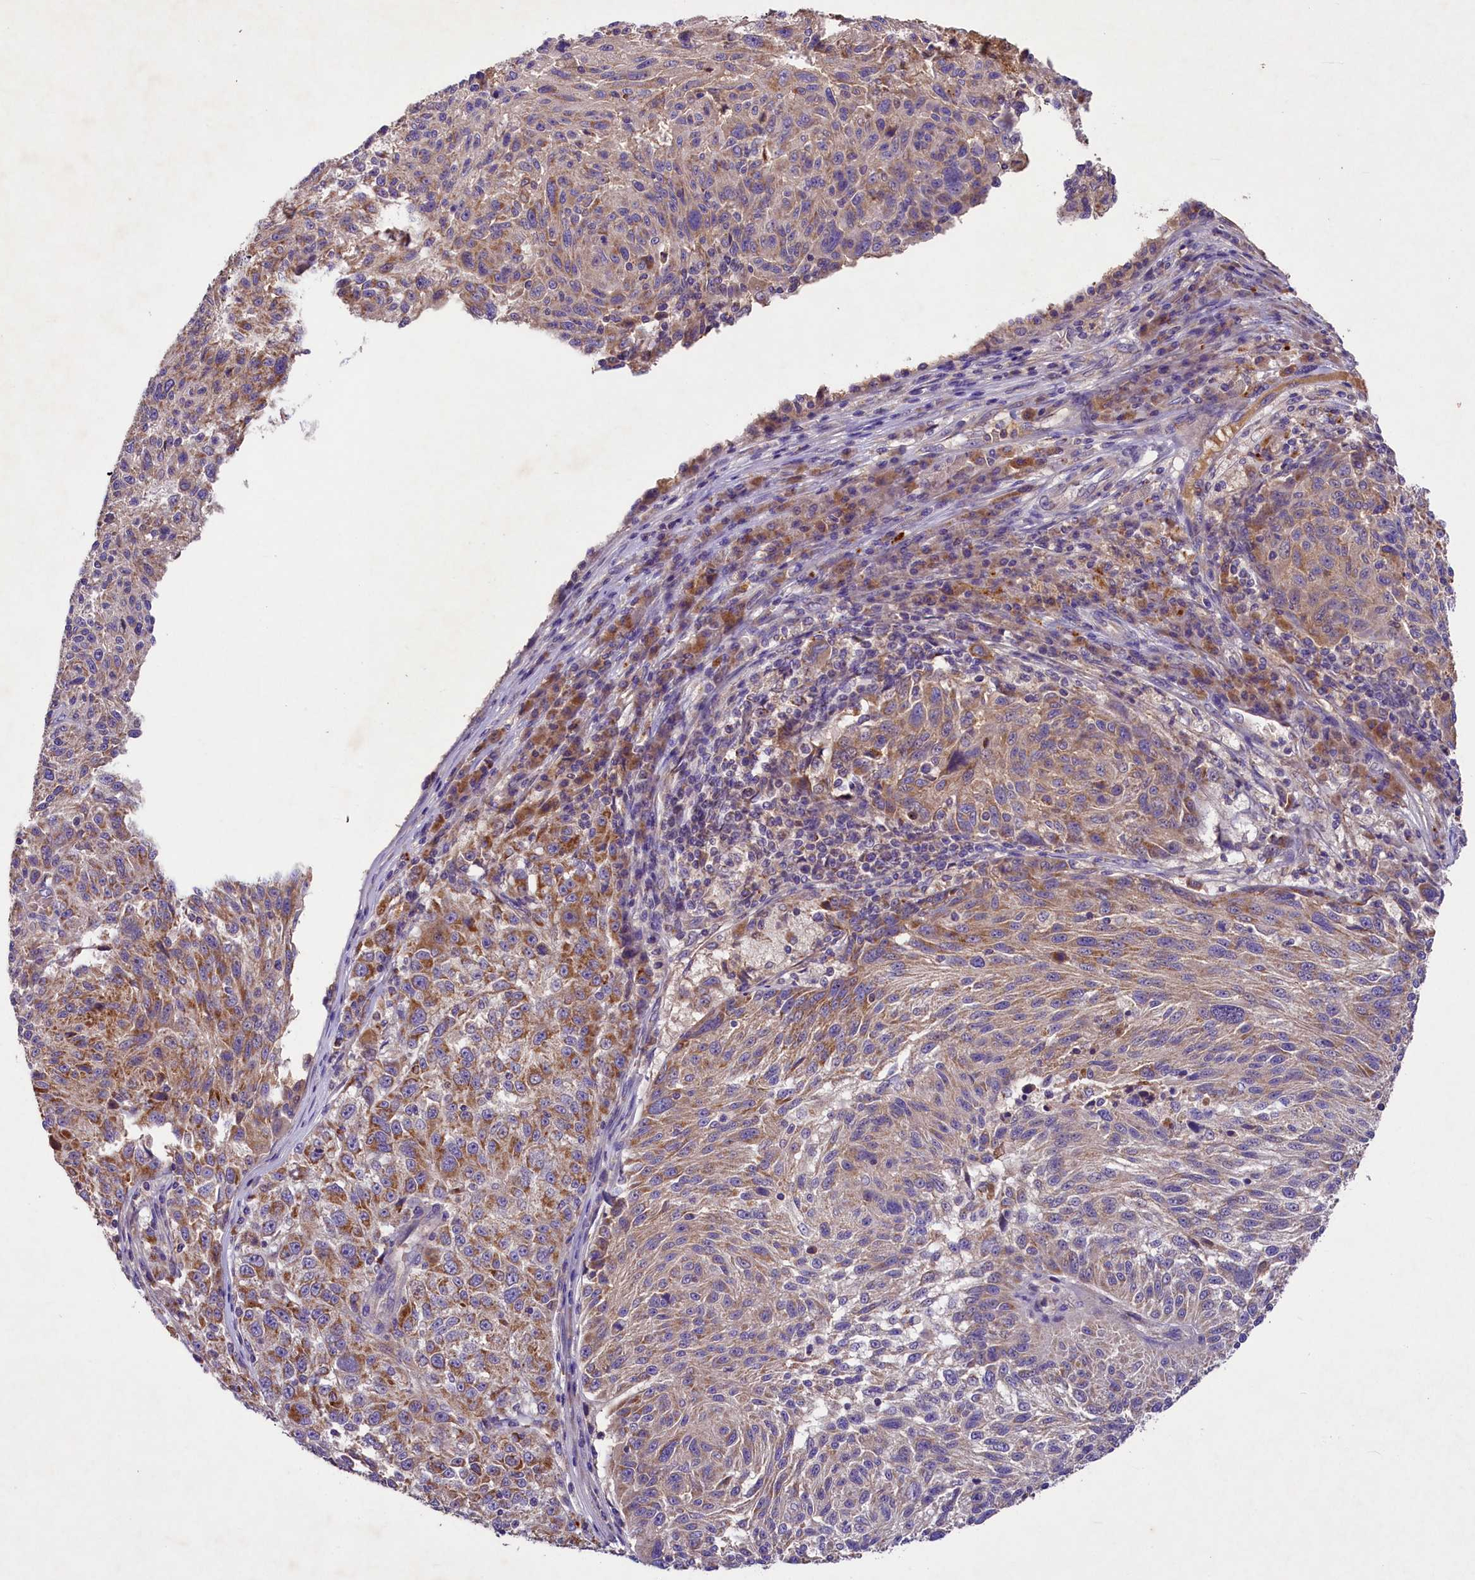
{"staining": {"intensity": "moderate", "quantity": "25%-75%", "location": "cytoplasmic/membranous"}, "tissue": "melanoma", "cell_type": "Tumor cells", "image_type": "cancer", "snomed": [{"axis": "morphology", "description": "Malignant melanoma, NOS"}, {"axis": "topography", "description": "Skin"}], "caption": "Immunohistochemical staining of human melanoma exhibits medium levels of moderate cytoplasmic/membranous expression in approximately 25%-75% of tumor cells.", "gene": "PMPCB", "patient": {"sex": "male", "age": 53}}